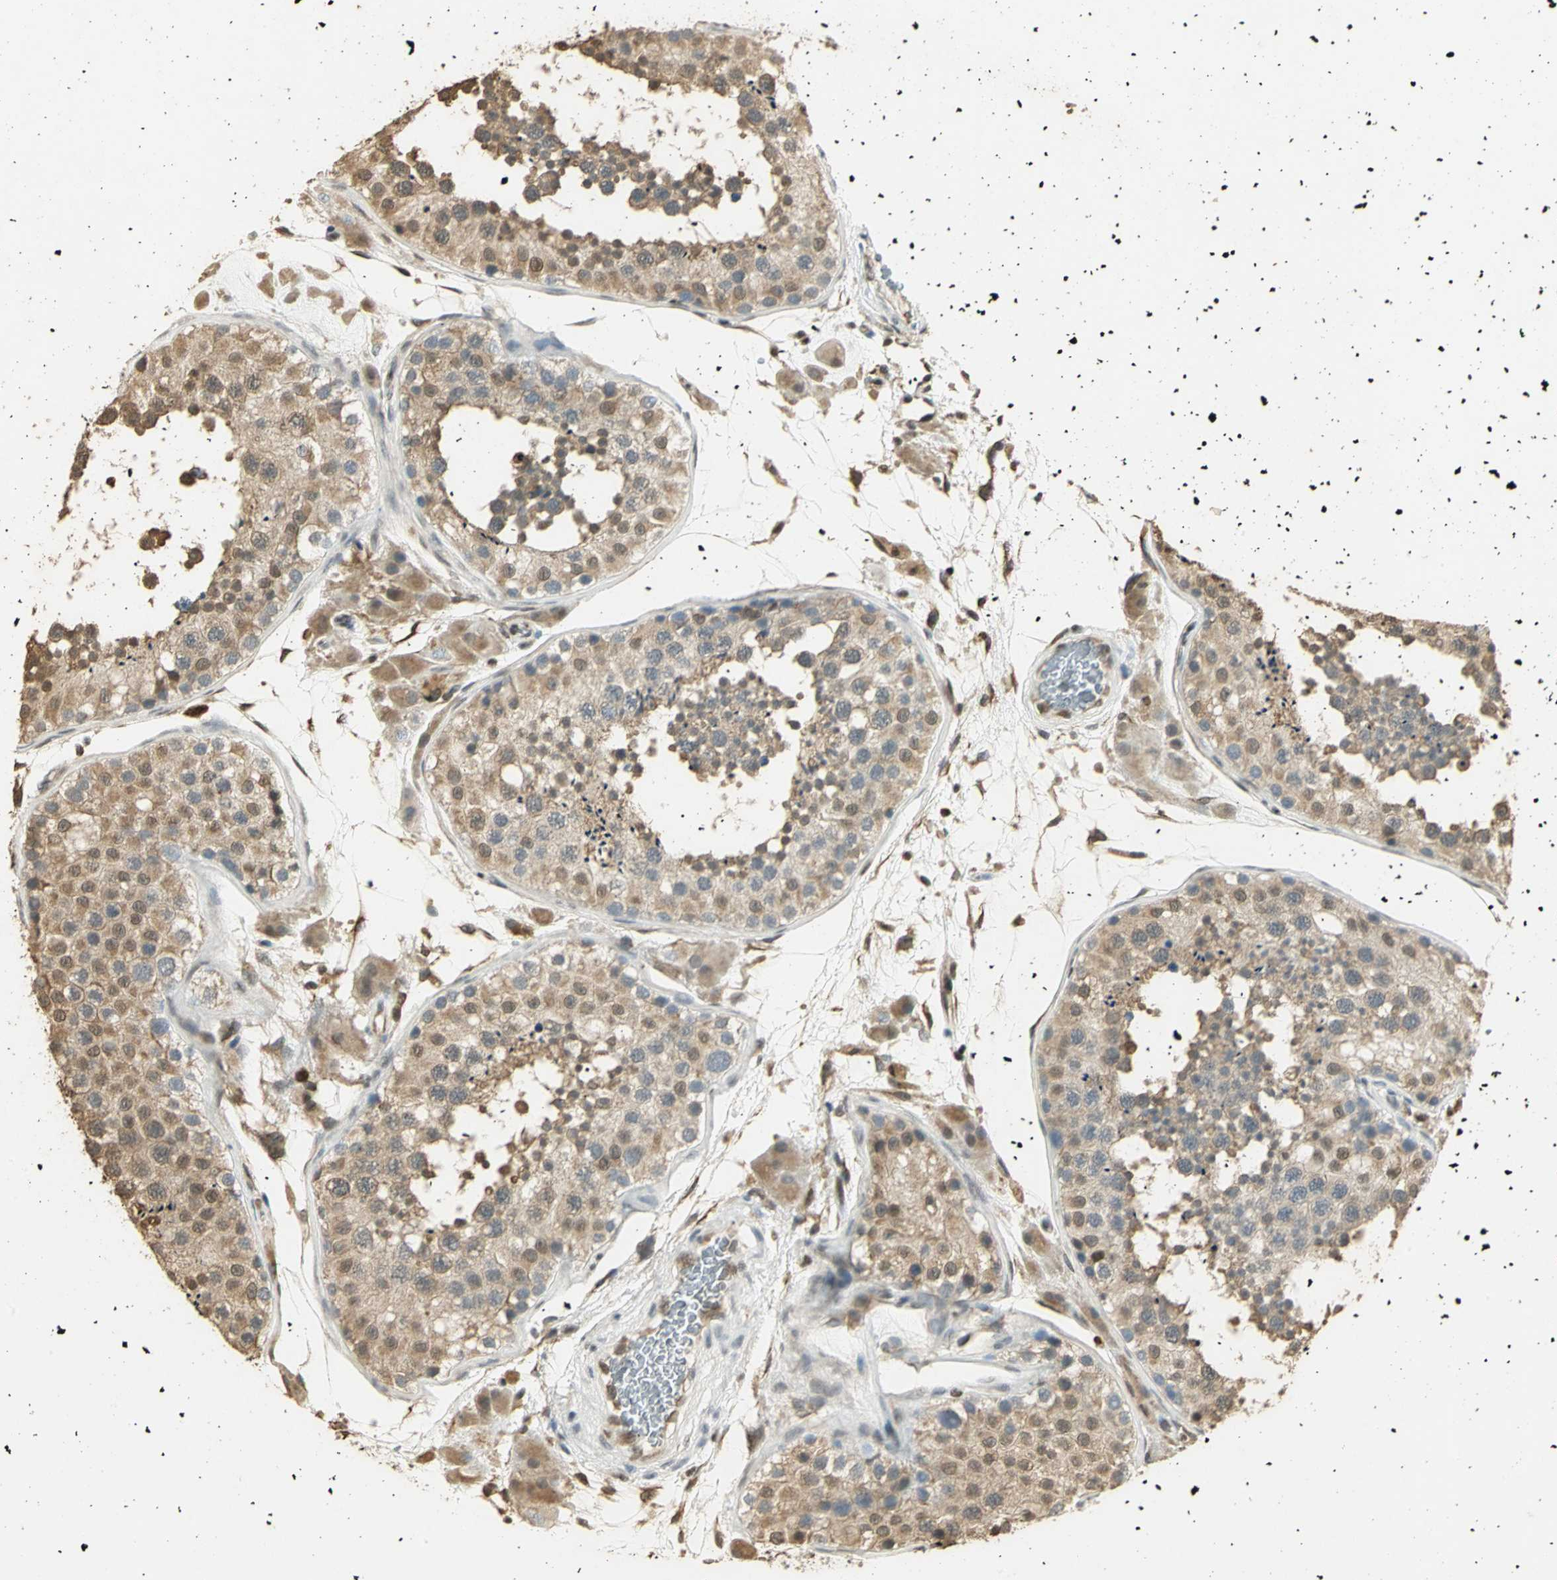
{"staining": {"intensity": "weak", "quantity": ">75%", "location": "cytoplasmic/membranous,nuclear"}, "tissue": "testis", "cell_type": "Cells in seminiferous ducts", "image_type": "normal", "snomed": [{"axis": "morphology", "description": "Normal tissue, NOS"}, {"axis": "topography", "description": "Testis"}], "caption": "Protein expression analysis of benign testis demonstrates weak cytoplasmic/membranous,nuclear expression in about >75% of cells in seminiferous ducts.", "gene": "ELF1", "patient": {"sex": "male", "age": 26}}